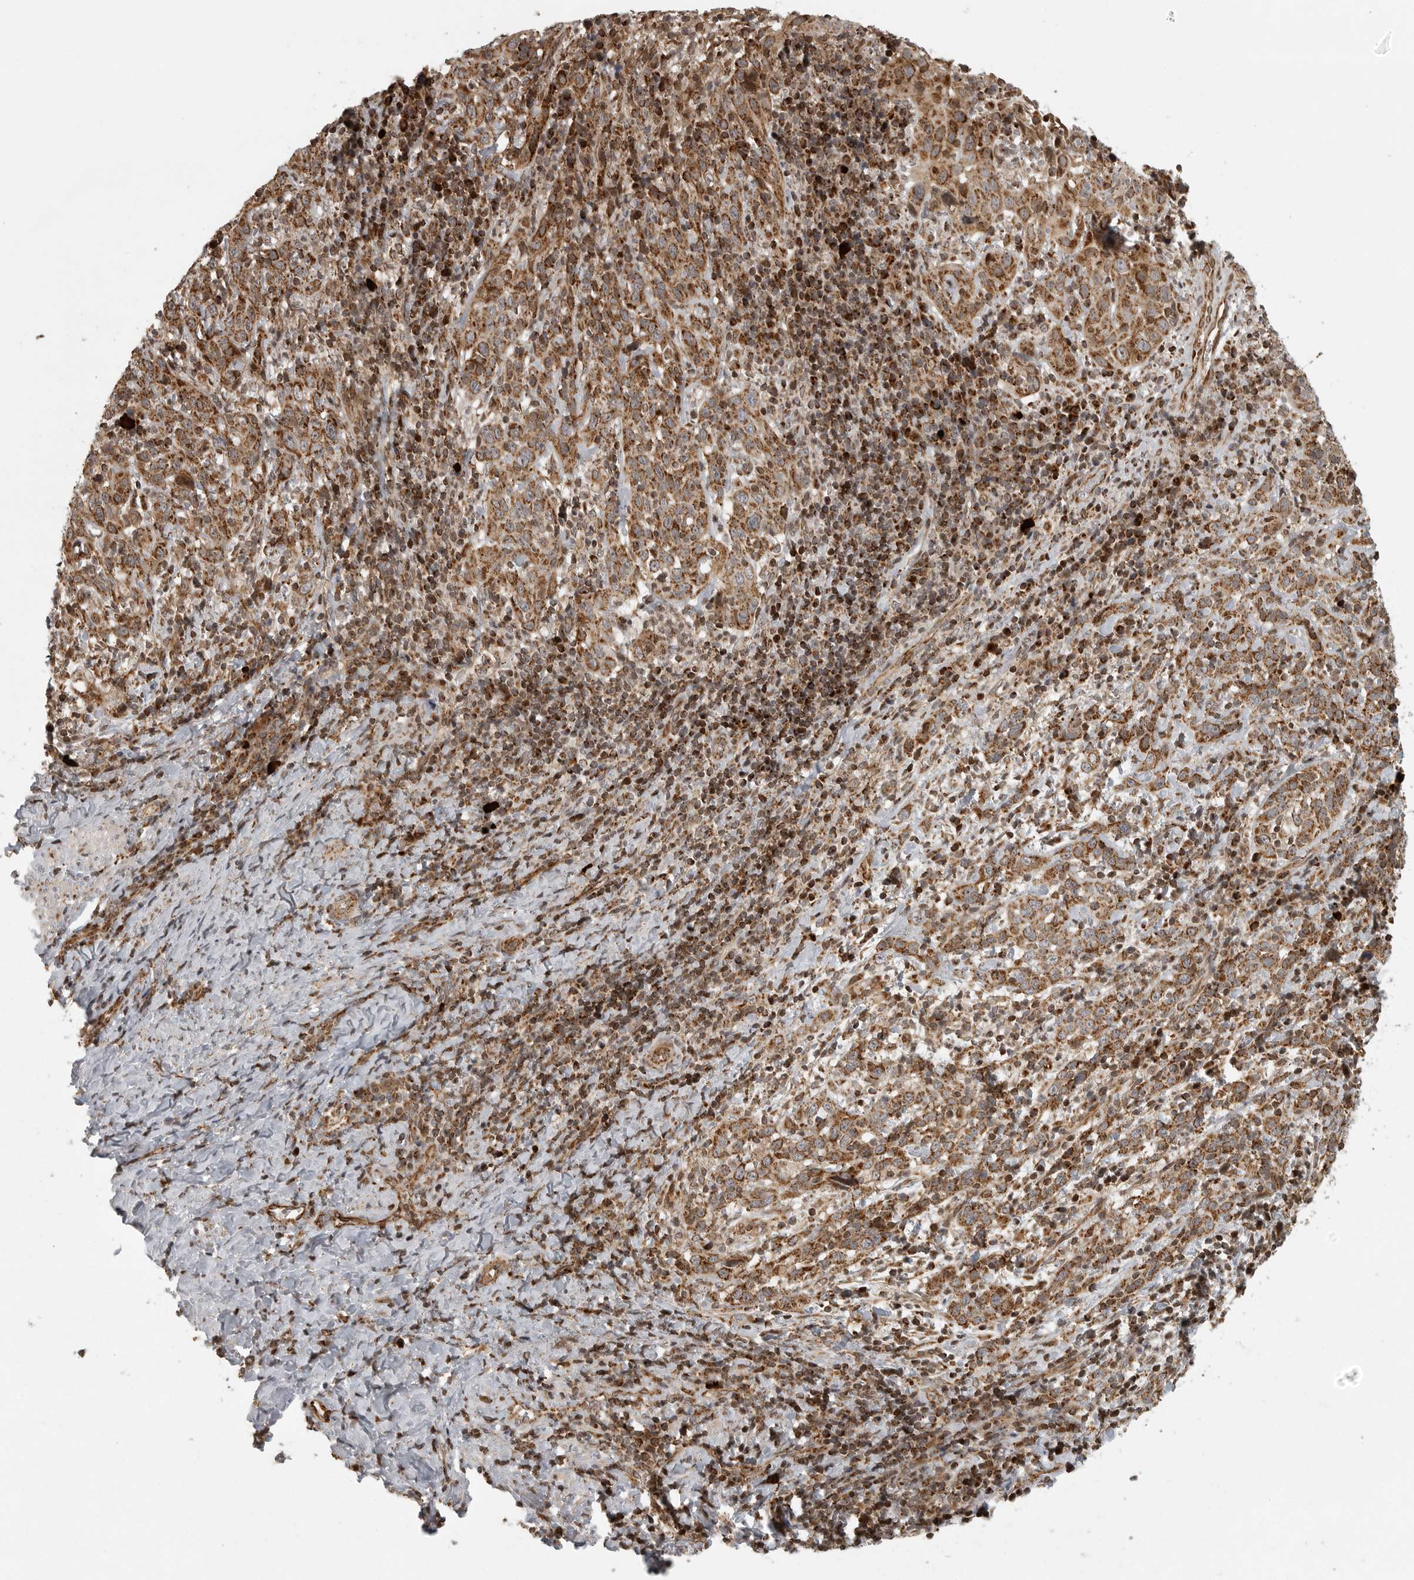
{"staining": {"intensity": "moderate", "quantity": ">75%", "location": "cytoplasmic/membranous"}, "tissue": "cervical cancer", "cell_type": "Tumor cells", "image_type": "cancer", "snomed": [{"axis": "morphology", "description": "Squamous cell carcinoma, NOS"}, {"axis": "topography", "description": "Cervix"}], "caption": "The photomicrograph reveals a brown stain indicating the presence of a protein in the cytoplasmic/membranous of tumor cells in squamous cell carcinoma (cervical).", "gene": "NARS2", "patient": {"sex": "female", "age": 46}}